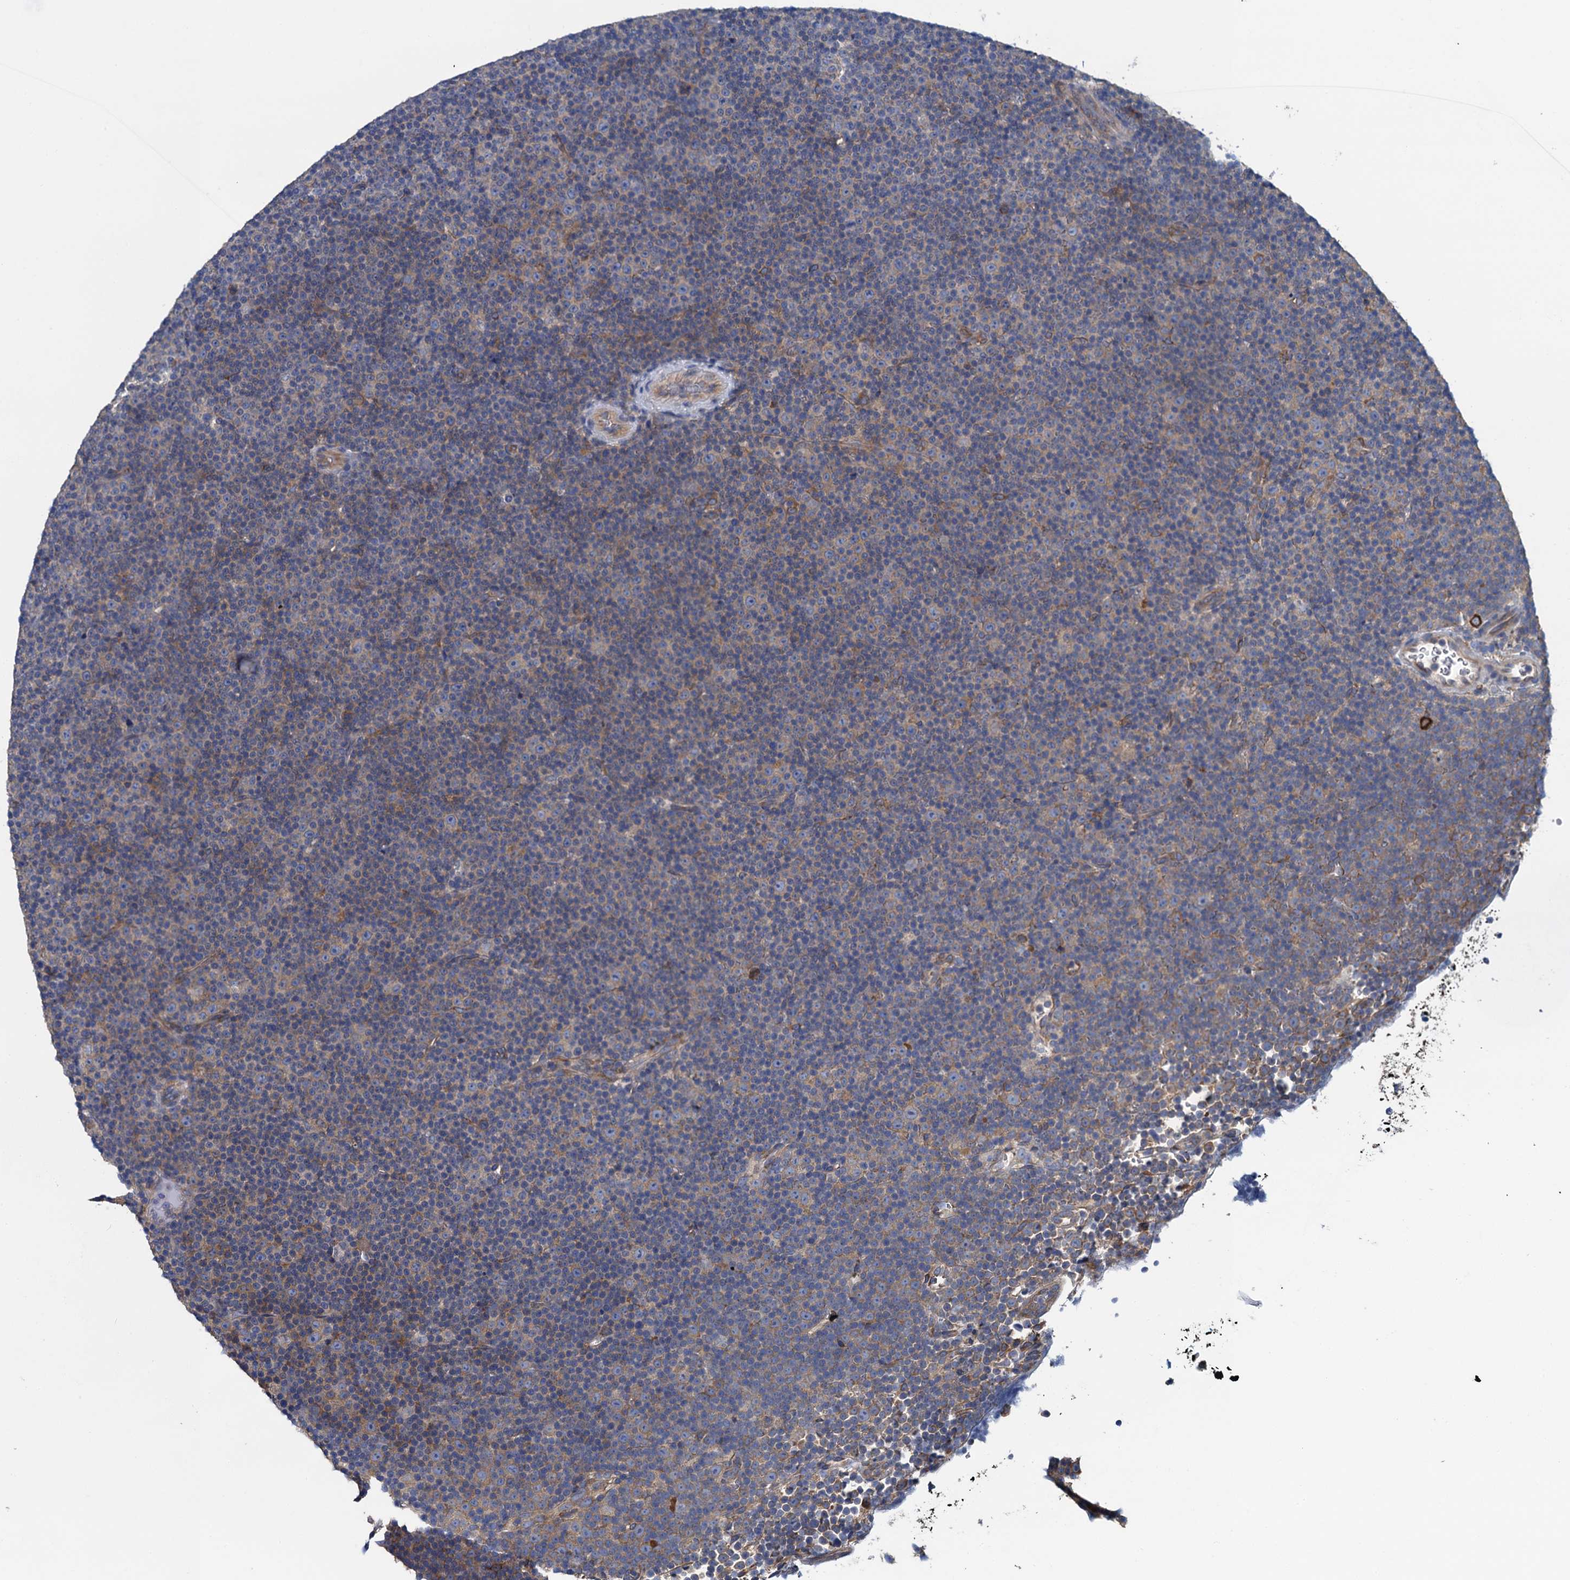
{"staining": {"intensity": "weak", "quantity": "25%-75%", "location": "cytoplasmic/membranous"}, "tissue": "lymphoma", "cell_type": "Tumor cells", "image_type": "cancer", "snomed": [{"axis": "morphology", "description": "Malignant lymphoma, non-Hodgkin's type, Low grade"}, {"axis": "topography", "description": "Lymph node"}], "caption": "Low-grade malignant lymphoma, non-Hodgkin's type stained for a protein (brown) demonstrates weak cytoplasmic/membranous positive positivity in about 25%-75% of tumor cells.", "gene": "ADCY9", "patient": {"sex": "female", "age": 67}}